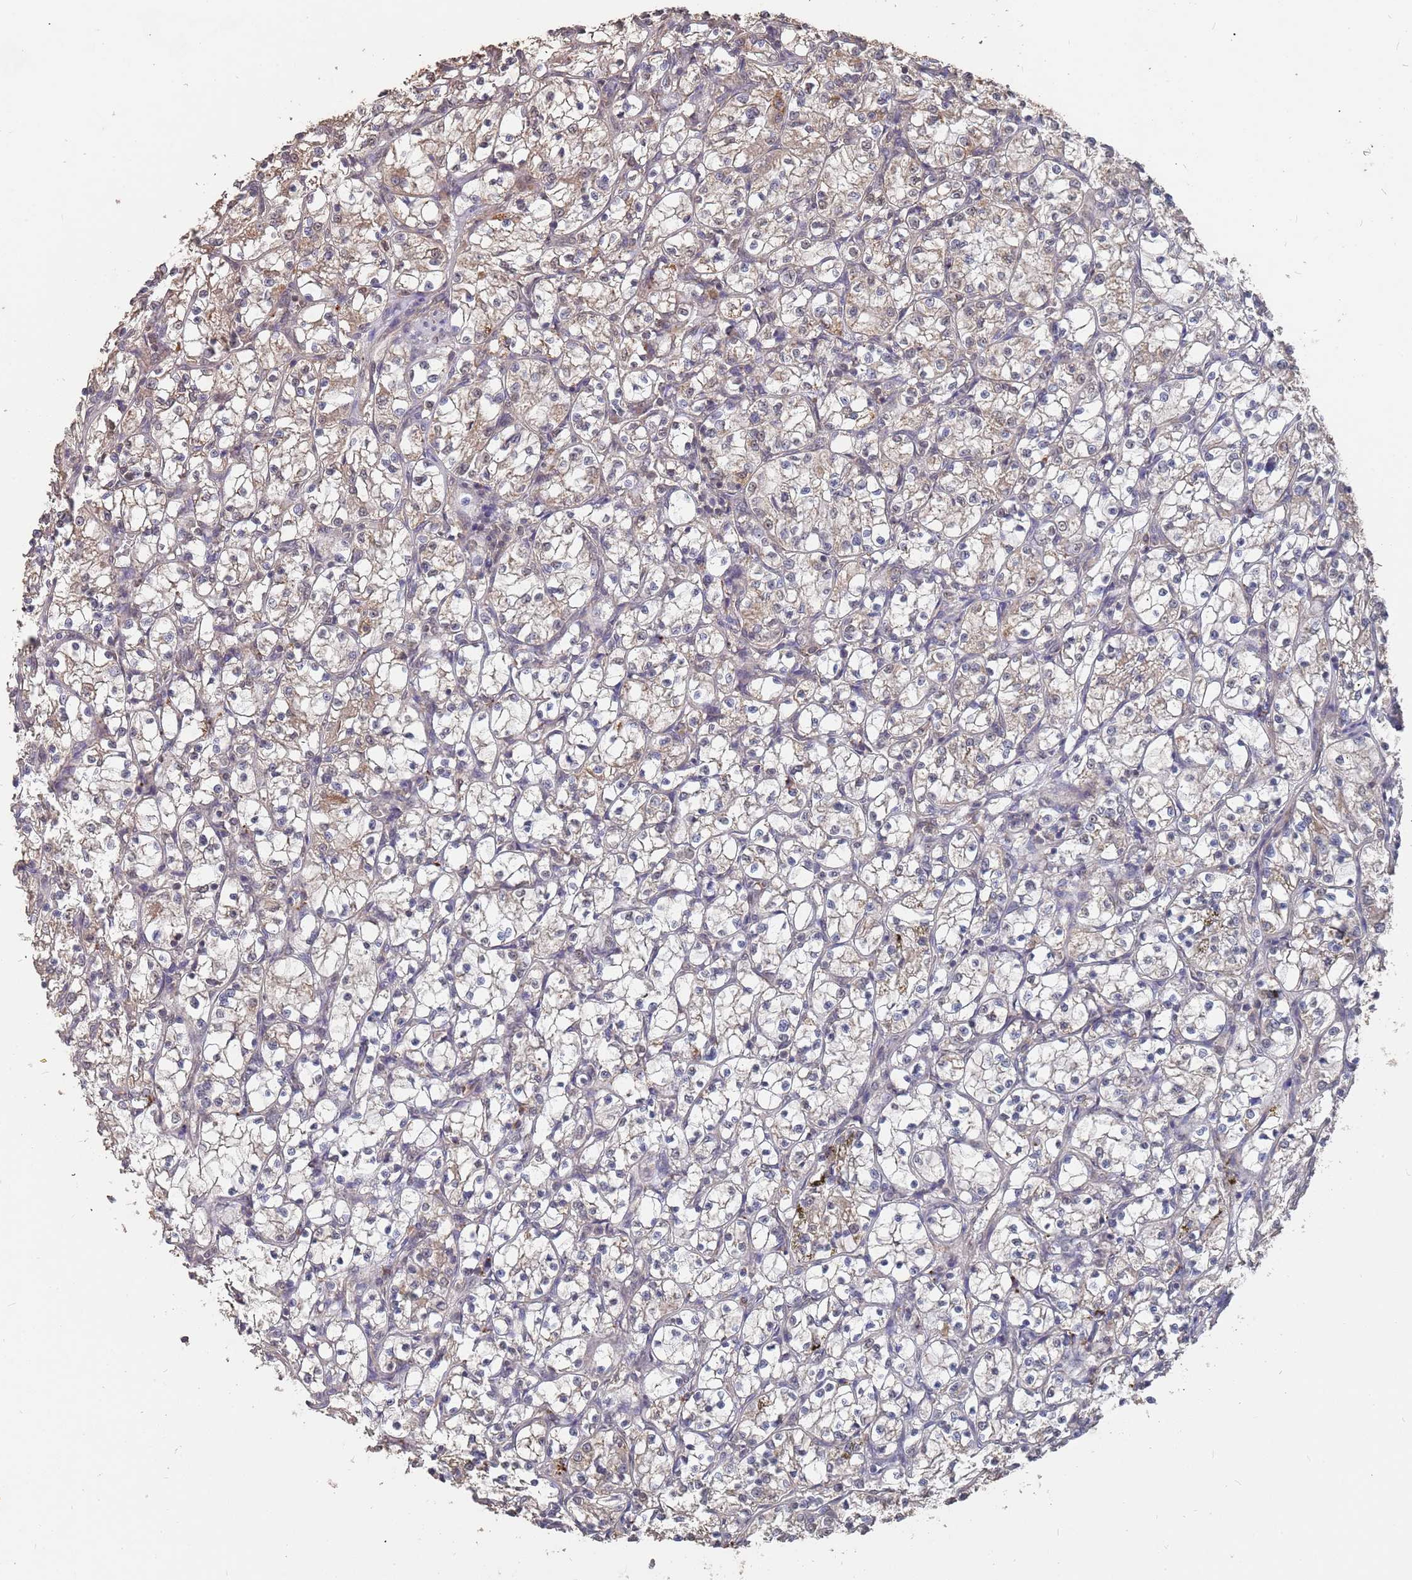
{"staining": {"intensity": "weak", "quantity": "25%-75%", "location": "cytoplasmic/membranous"}, "tissue": "renal cancer", "cell_type": "Tumor cells", "image_type": "cancer", "snomed": [{"axis": "morphology", "description": "Adenocarcinoma, NOS"}, {"axis": "topography", "description": "Kidney"}], "caption": "Renal cancer (adenocarcinoma) tissue exhibits weak cytoplasmic/membranous expression in about 25%-75% of tumor cells, visualized by immunohistochemistry.", "gene": "PRORP", "patient": {"sex": "female", "age": 69}}